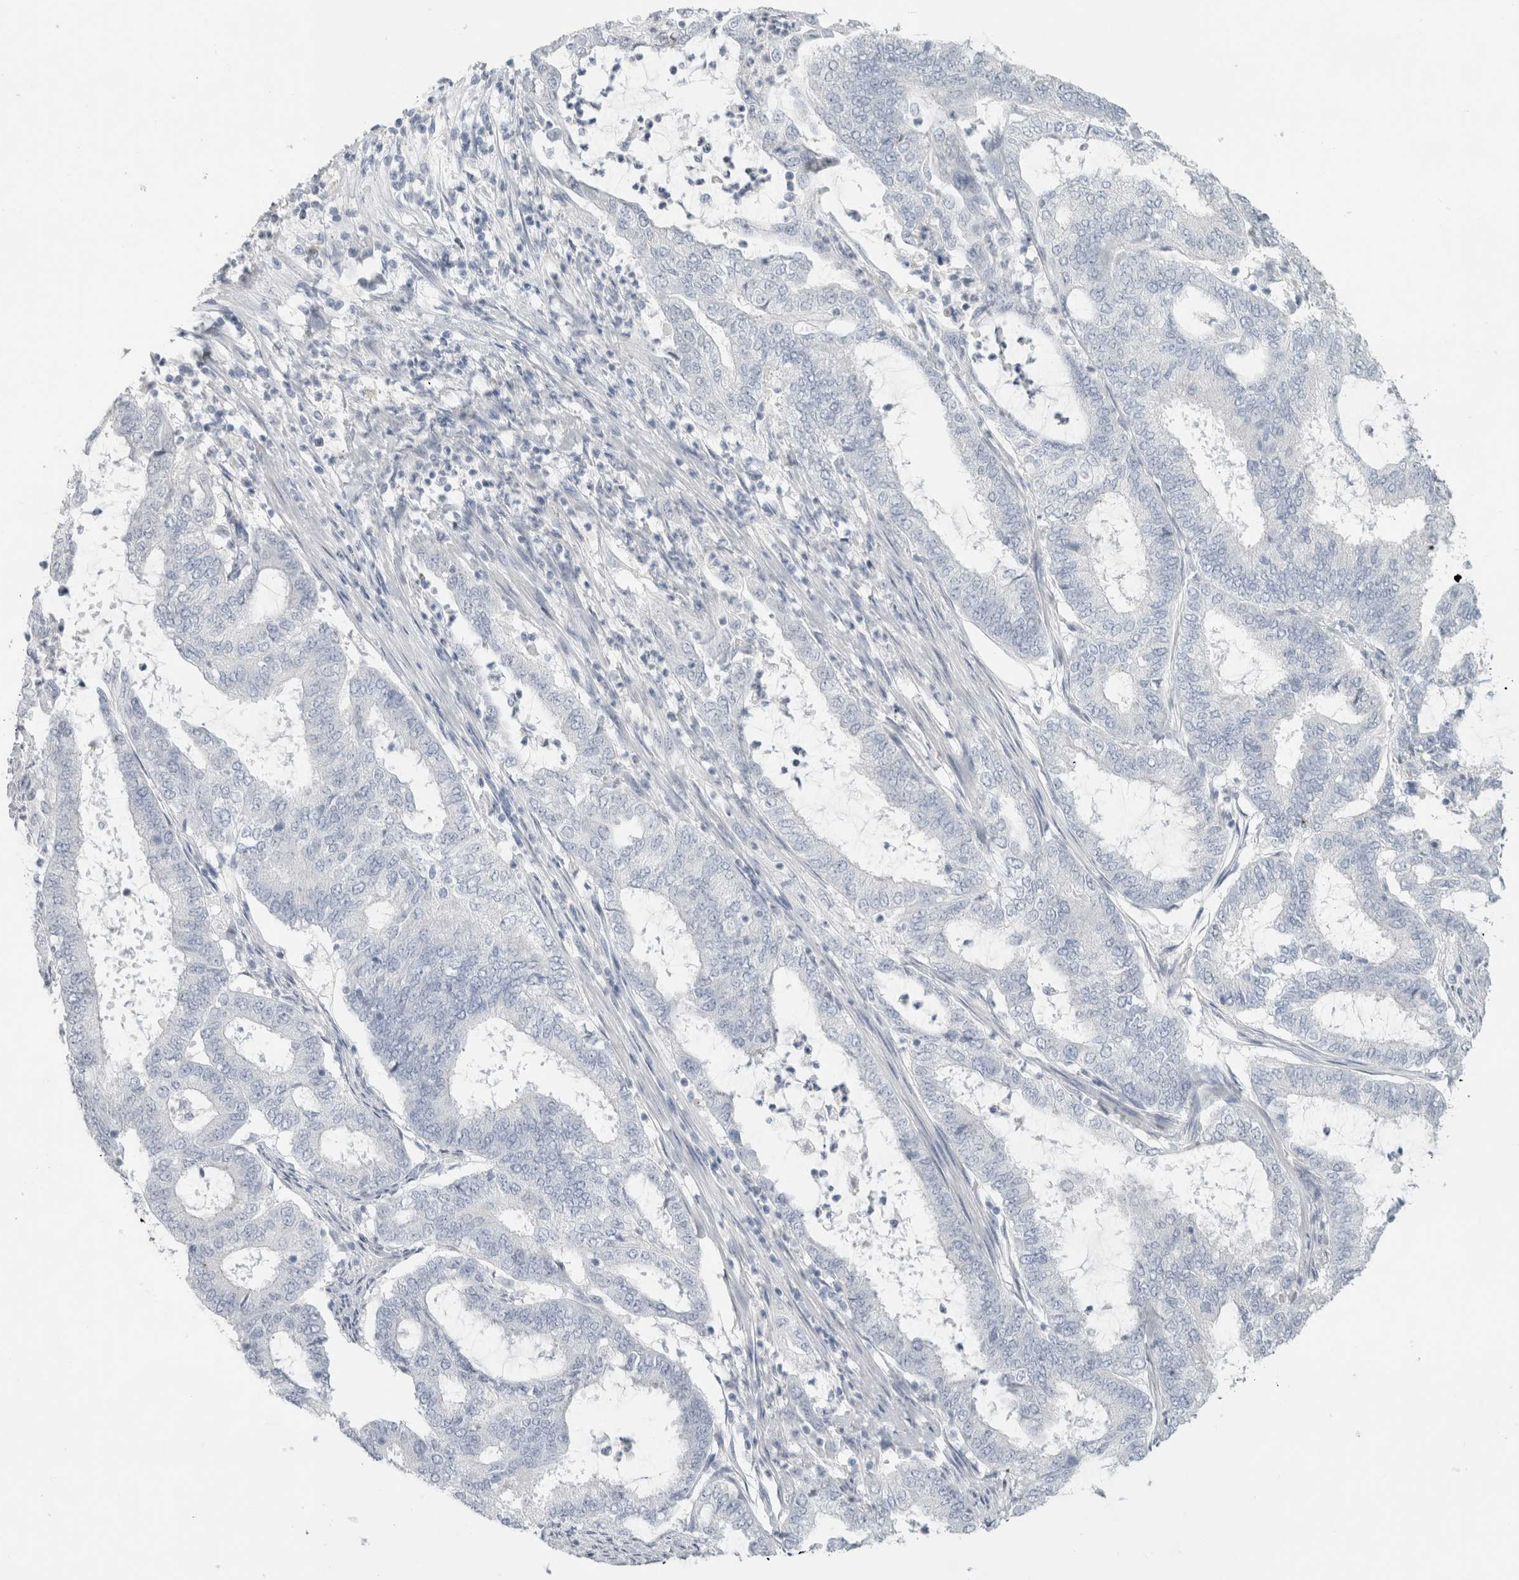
{"staining": {"intensity": "negative", "quantity": "none", "location": "none"}, "tissue": "endometrial cancer", "cell_type": "Tumor cells", "image_type": "cancer", "snomed": [{"axis": "morphology", "description": "Adenocarcinoma, NOS"}, {"axis": "topography", "description": "Endometrium"}], "caption": "This image is of endometrial cancer (adenocarcinoma) stained with IHC to label a protein in brown with the nuclei are counter-stained blue. There is no expression in tumor cells. The staining was performed using DAB to visualize the protein expression in brown, while the nuclei were stained in blue with hematoxylin (Magnification: 20x).", "gene": "SLC6A1", "patient": {"sex": "female", "age": 51}}